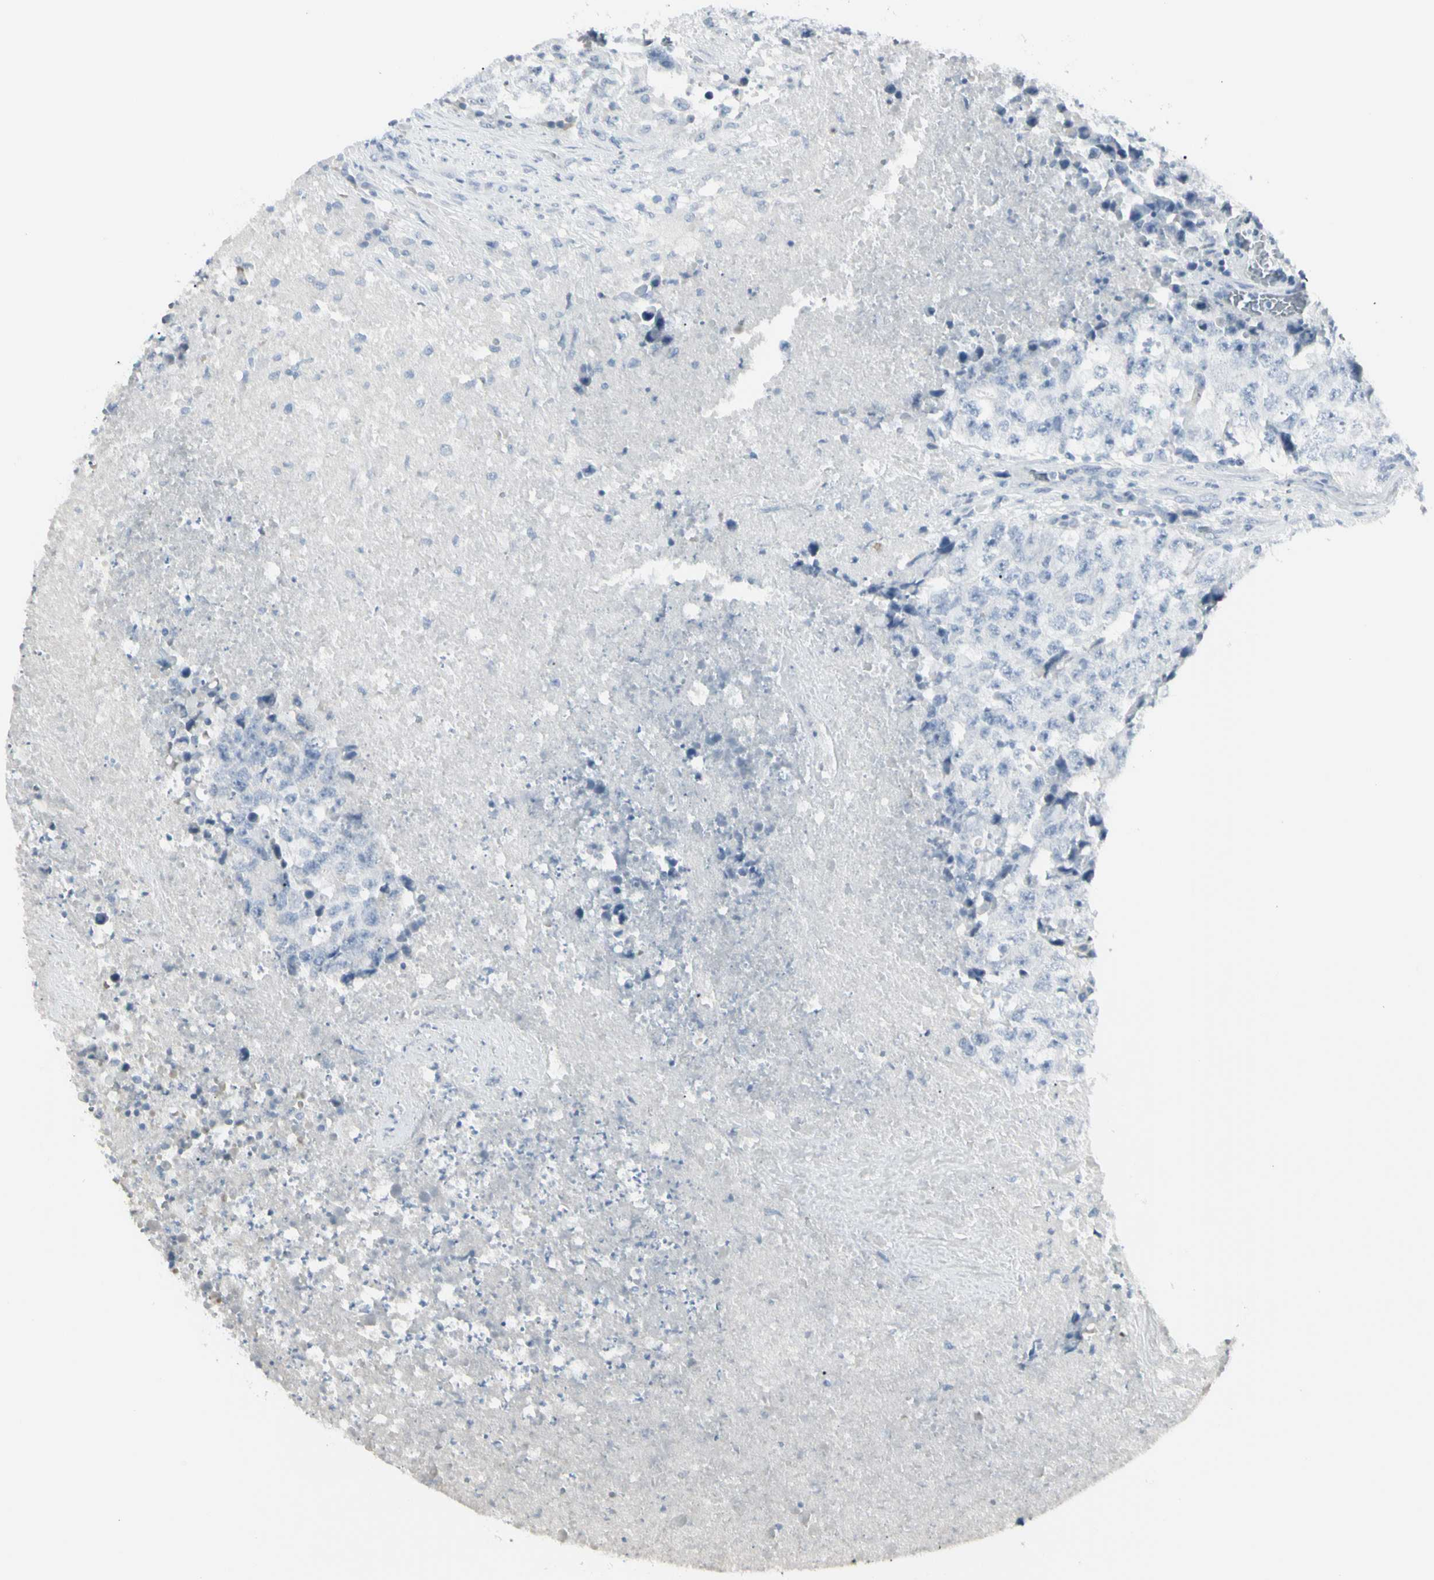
{"staining": {"intensity": "negative", "quantity": "none", "location": "none"}, "tissue": "testis cancer", "cell_type": "Tumor cells", "image_type": "cancer", "snomed": [{"axis": "morphology", "description": "Necrosis, NOS"}, {"axis": "morphology", "description": "Carcinoma, Embryonal, NOS"}, {"axis": "topography", "description": "Testis"}], "caption": "This image is of testis embryonal carcinoma stained with immunohistochemistry to label a protein in brown with the nuclei are counter-stained blue. There is no staining in tumor cells. (DAB immunohistochemistry visualized using brightfield microscopy, high magnification).", "gene": "PIP", "patient": {"sex": "male", "age": 19}}